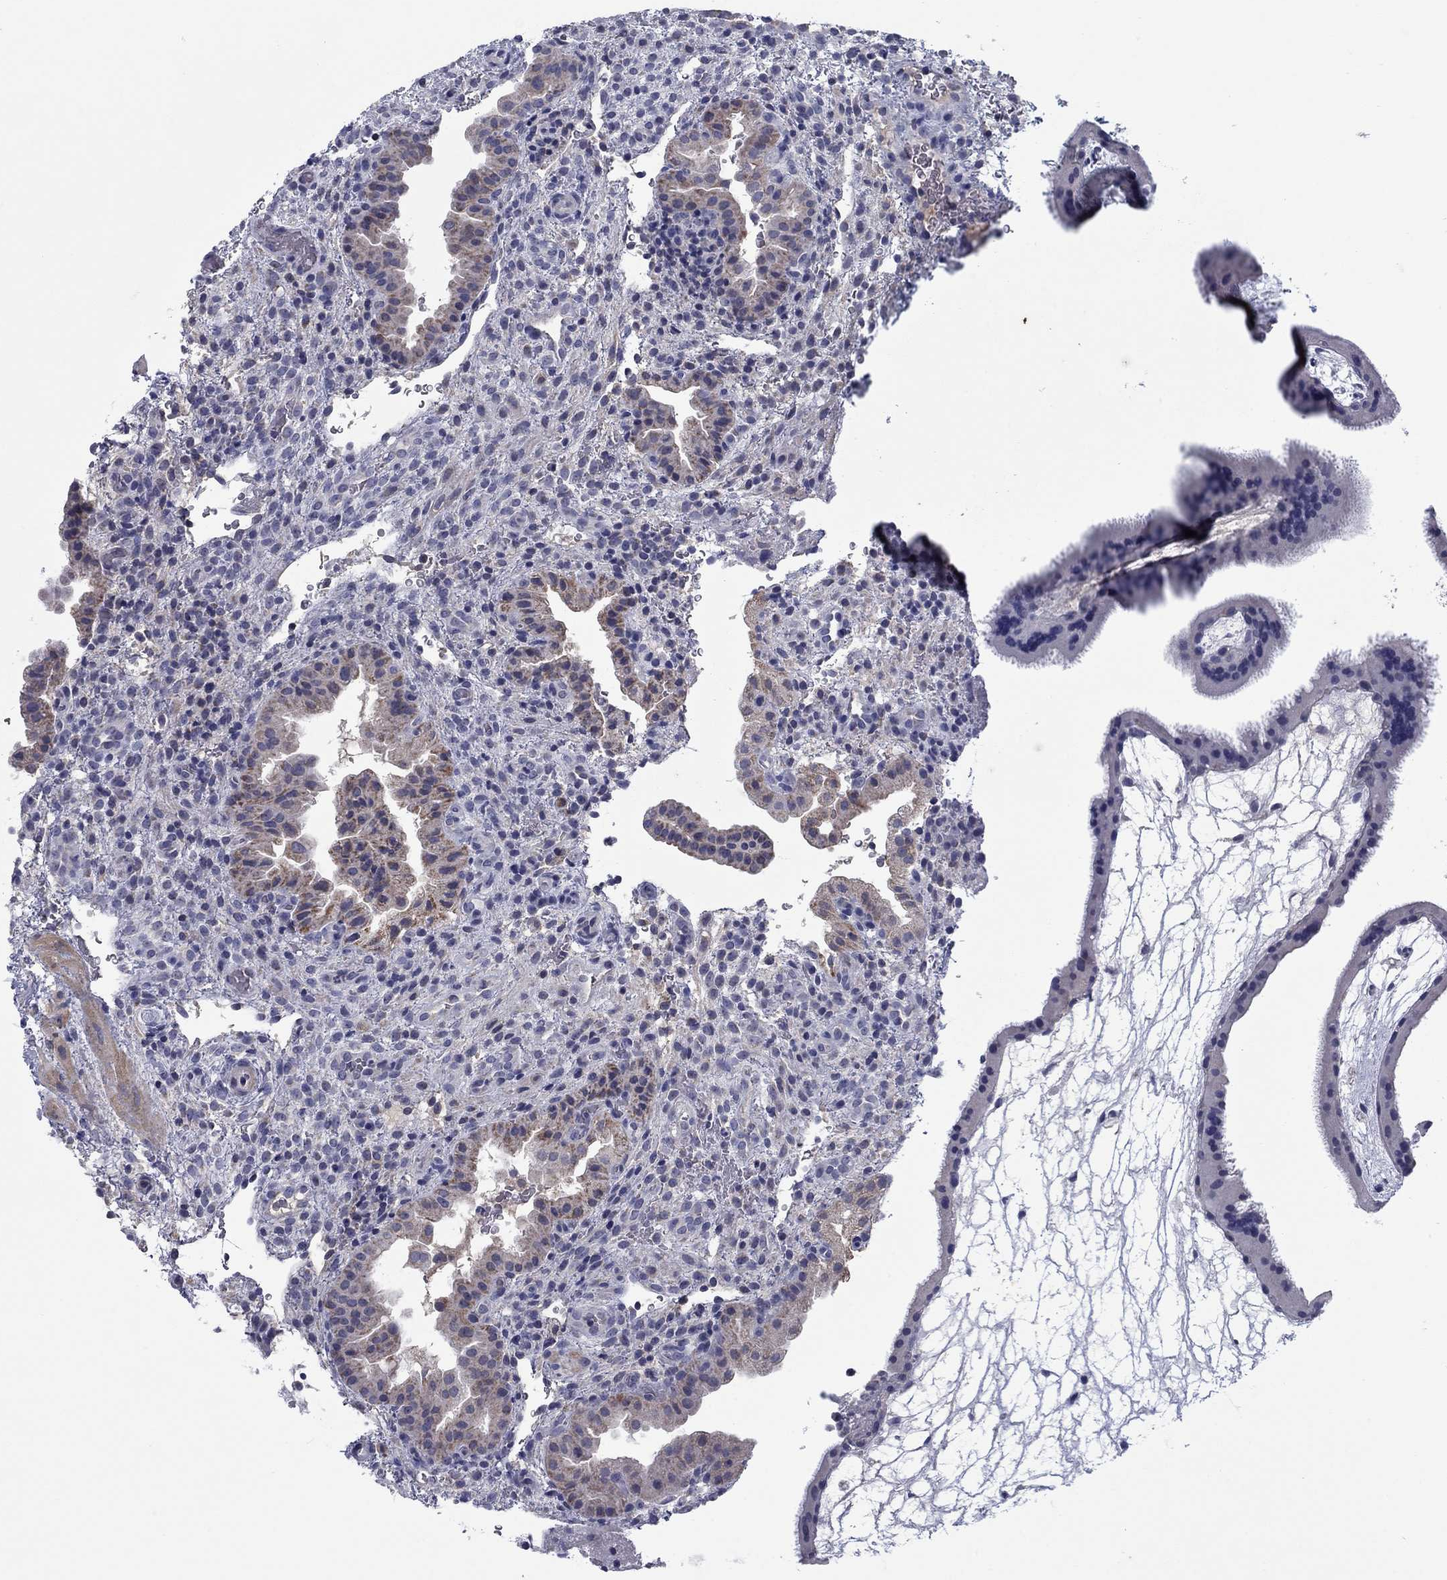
{"staining": {"intensity": "negative", "quantity": "none", "location": "none"}, "tissue": "placenta", "cell_type": "Decidual cells", "image_type": "normal", "snomed": [{"axis": "morphology", "description": "Normal tissue, NOS"}, {"axis": "topography", "description": "Placenta"}], "caption": "Immunohistochemical staining of unremarkable placenta shows no significant staining in decidual cells. (DAB IHC, high magnification).", "gene": "FRK", "patient": {"sex": "female", "age": 19}}